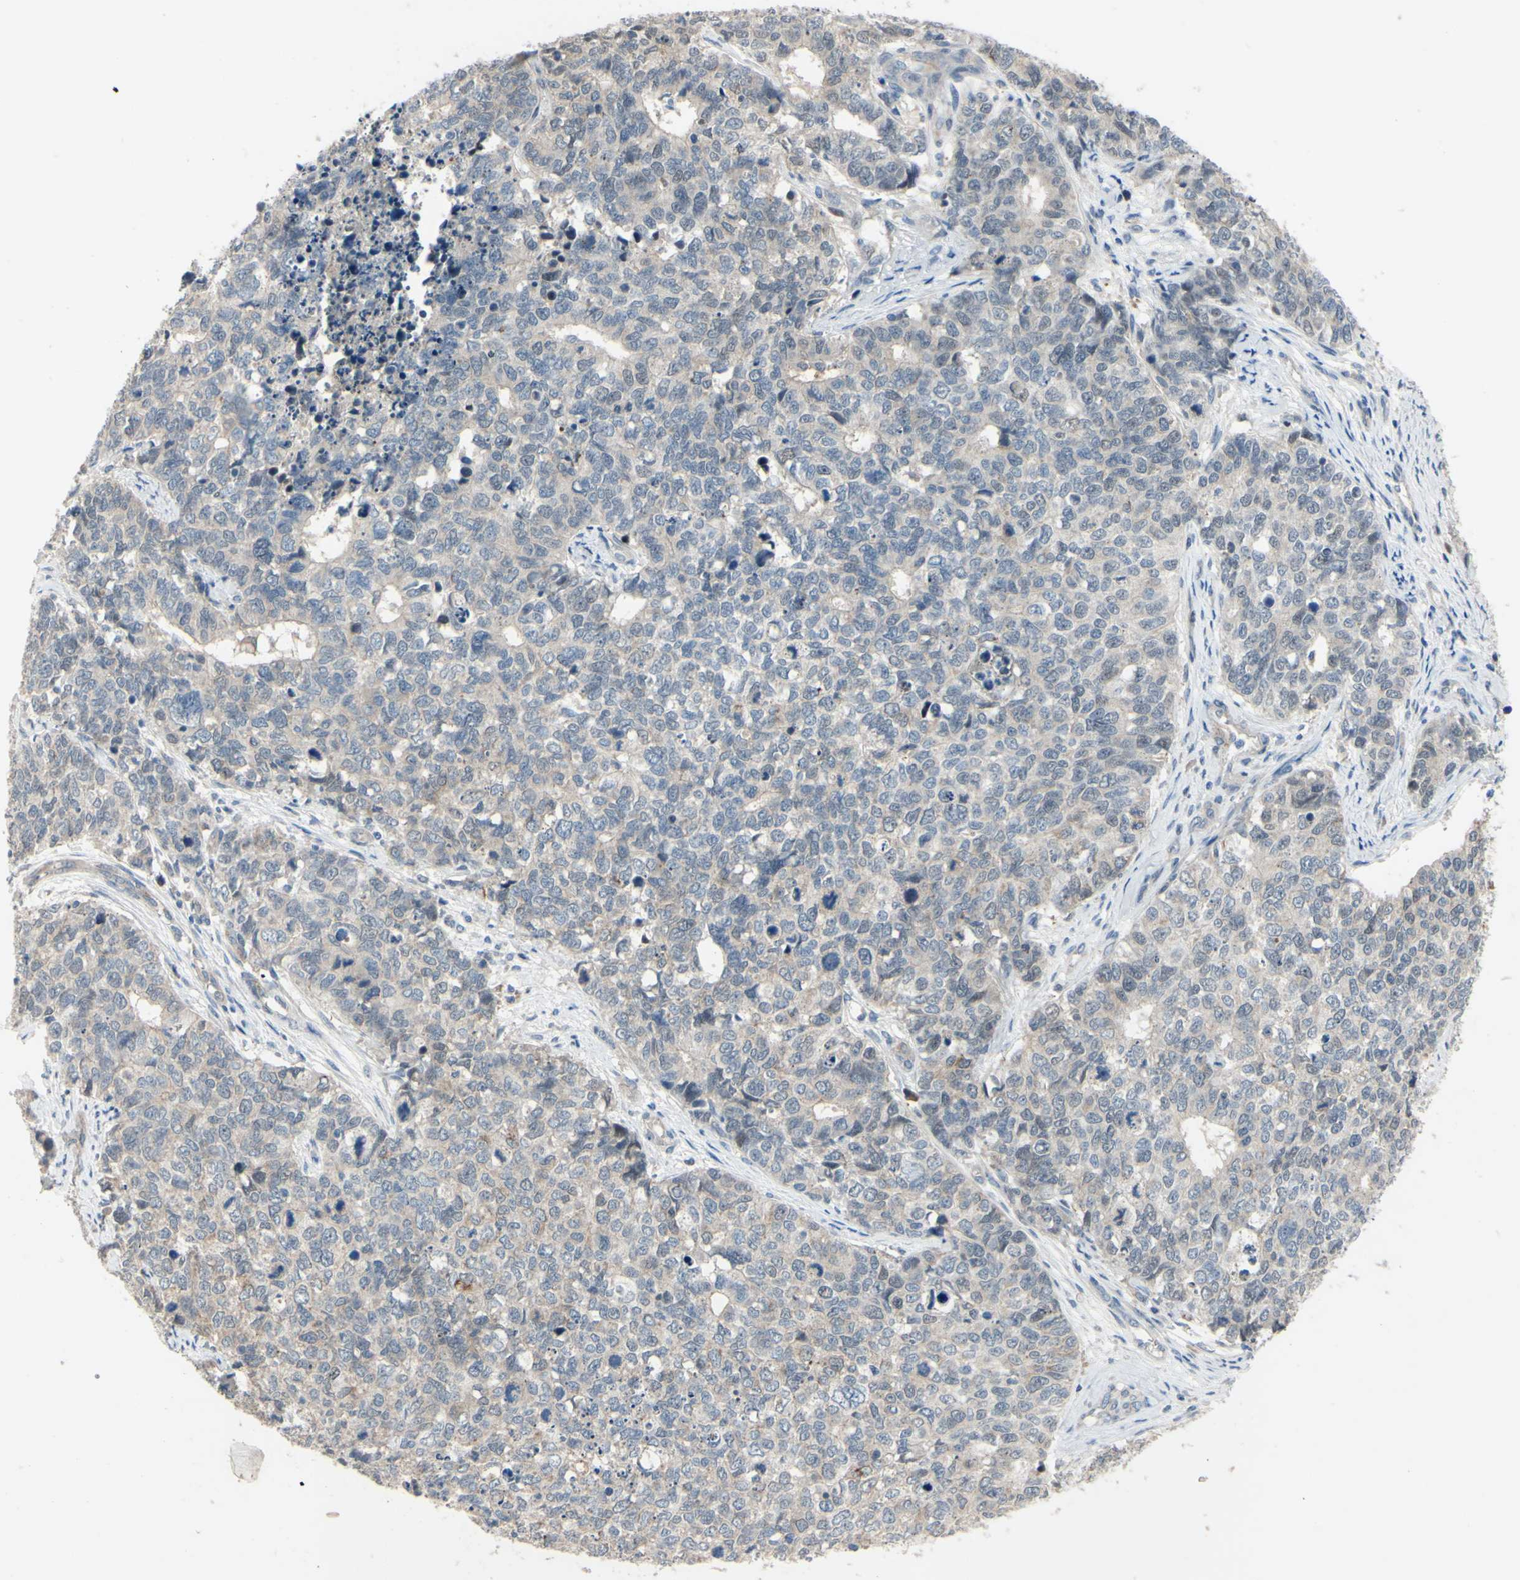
{"staining": {"intensity": "negative", "quantity": "none", "location": "none"}, "tissue": "cervical cancer", "cell_type": "Tumor cells", "image_type": "cancer", "snomed": [{"axis": "morphology", "description": "Squamous cell carcinoma, NOS"}, {"axis": "topography", "description": "Cervix"}], "caption": "High magnification brightfield microscopy of cervical squamous cell carcinoma stained with DAB (3,3'-diaminobenzidine) (brown) and counterstained with hematoxylin (blue): tumor cells show no significant expression.", "gene": "LHX9", "patient": {"sex": "female", "age": 63}}